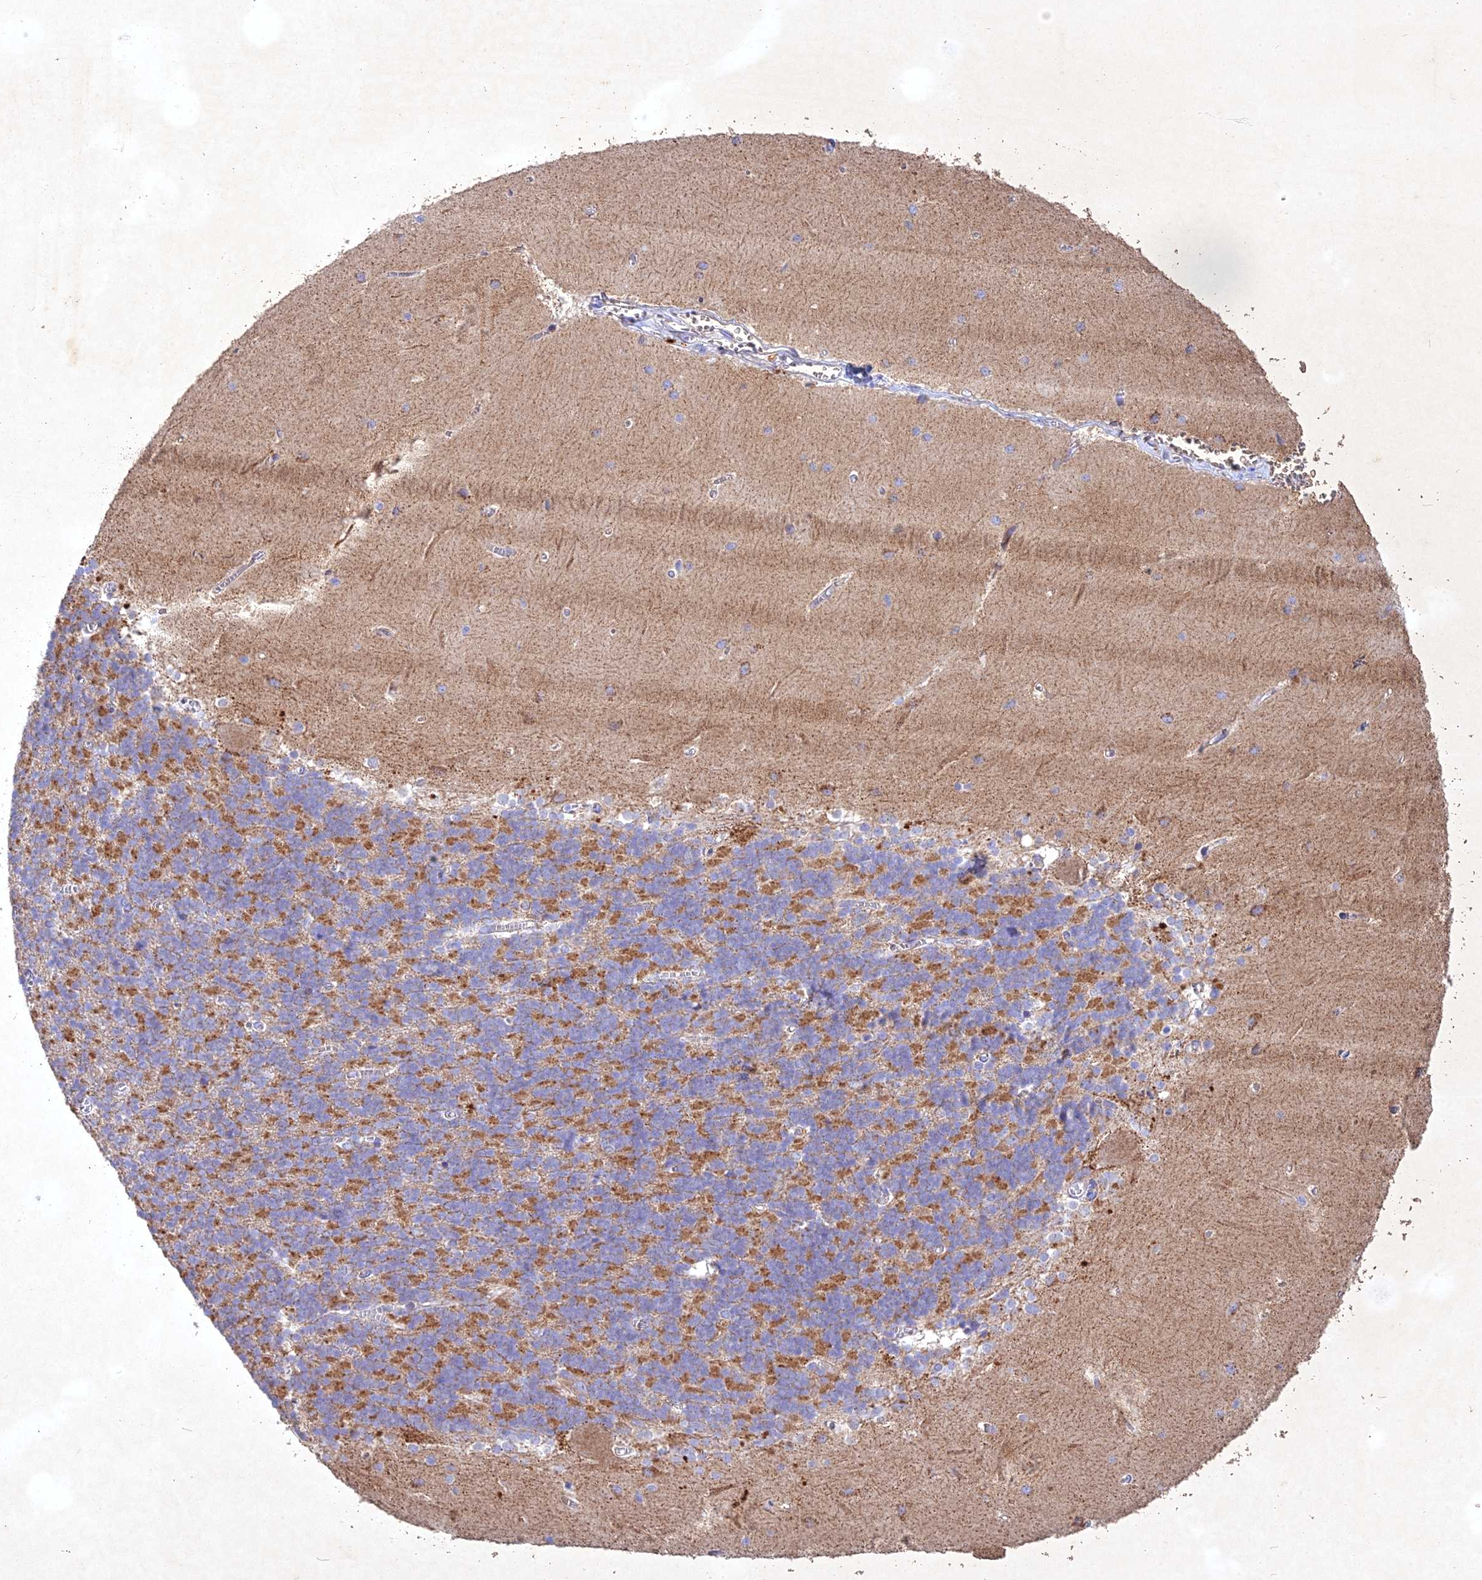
{"staining": {"intensity": "moderate", "quantity": "25%-75%", "location": "cytoplasmic/membranous"}, "tissue": "cerebellum", "cell_type": "Cells in granular layer", "image_type": "normal", "snomed": [{"axis": "morphology", "description": "Normal tissue, NOS"}, {"axis": "topography", "description": "Cerebellum"}], "caption": "This is a histology image of immunohistochemistry staining of benign cerebellum, which shows moderate positivity in the cytoplasmic/membranous of cells in granular layer.", "gene": "NDUFV1", "patient": {"sex": "male", "age": 37}}